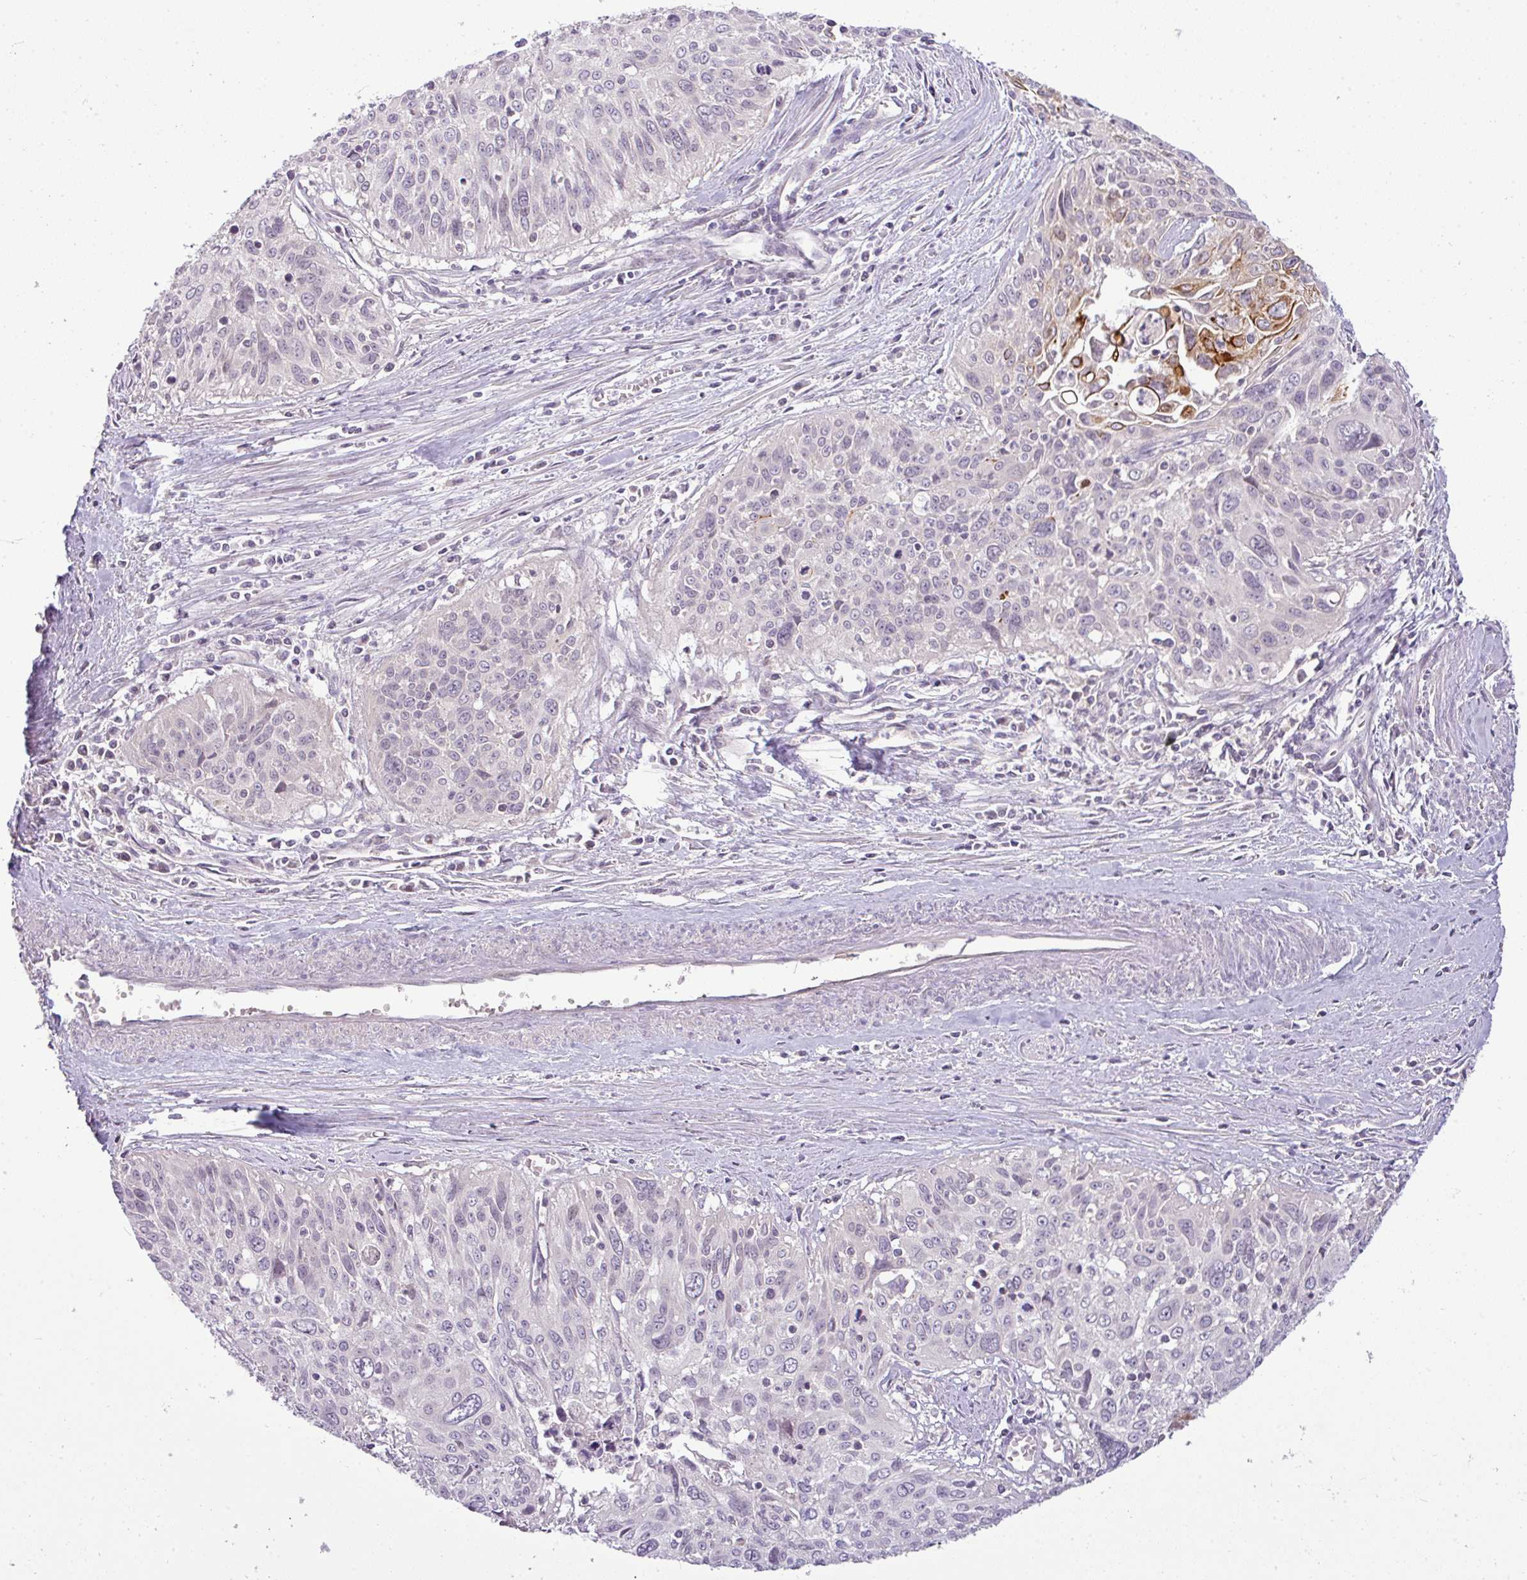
{"staining": {"intensity": "negative", "quantity": "none", "location": "none"}, "tissue": "cervical cancer", "cell_type": "Tumor cells", "image_type": "cancer", "snomed": [{"axis": "morphology", "description": "Squamous cell carcinoma, NOS"}, {"axis": "topography", "description": "Cervix"}], "caption": "DAB immunohistochemical staining of human cervical cancer (squamous cell carcinoma) reveals no significant positivity in tumor cells.", "gene": "APOM", "patient": {"sex": "female", "age": 55}}